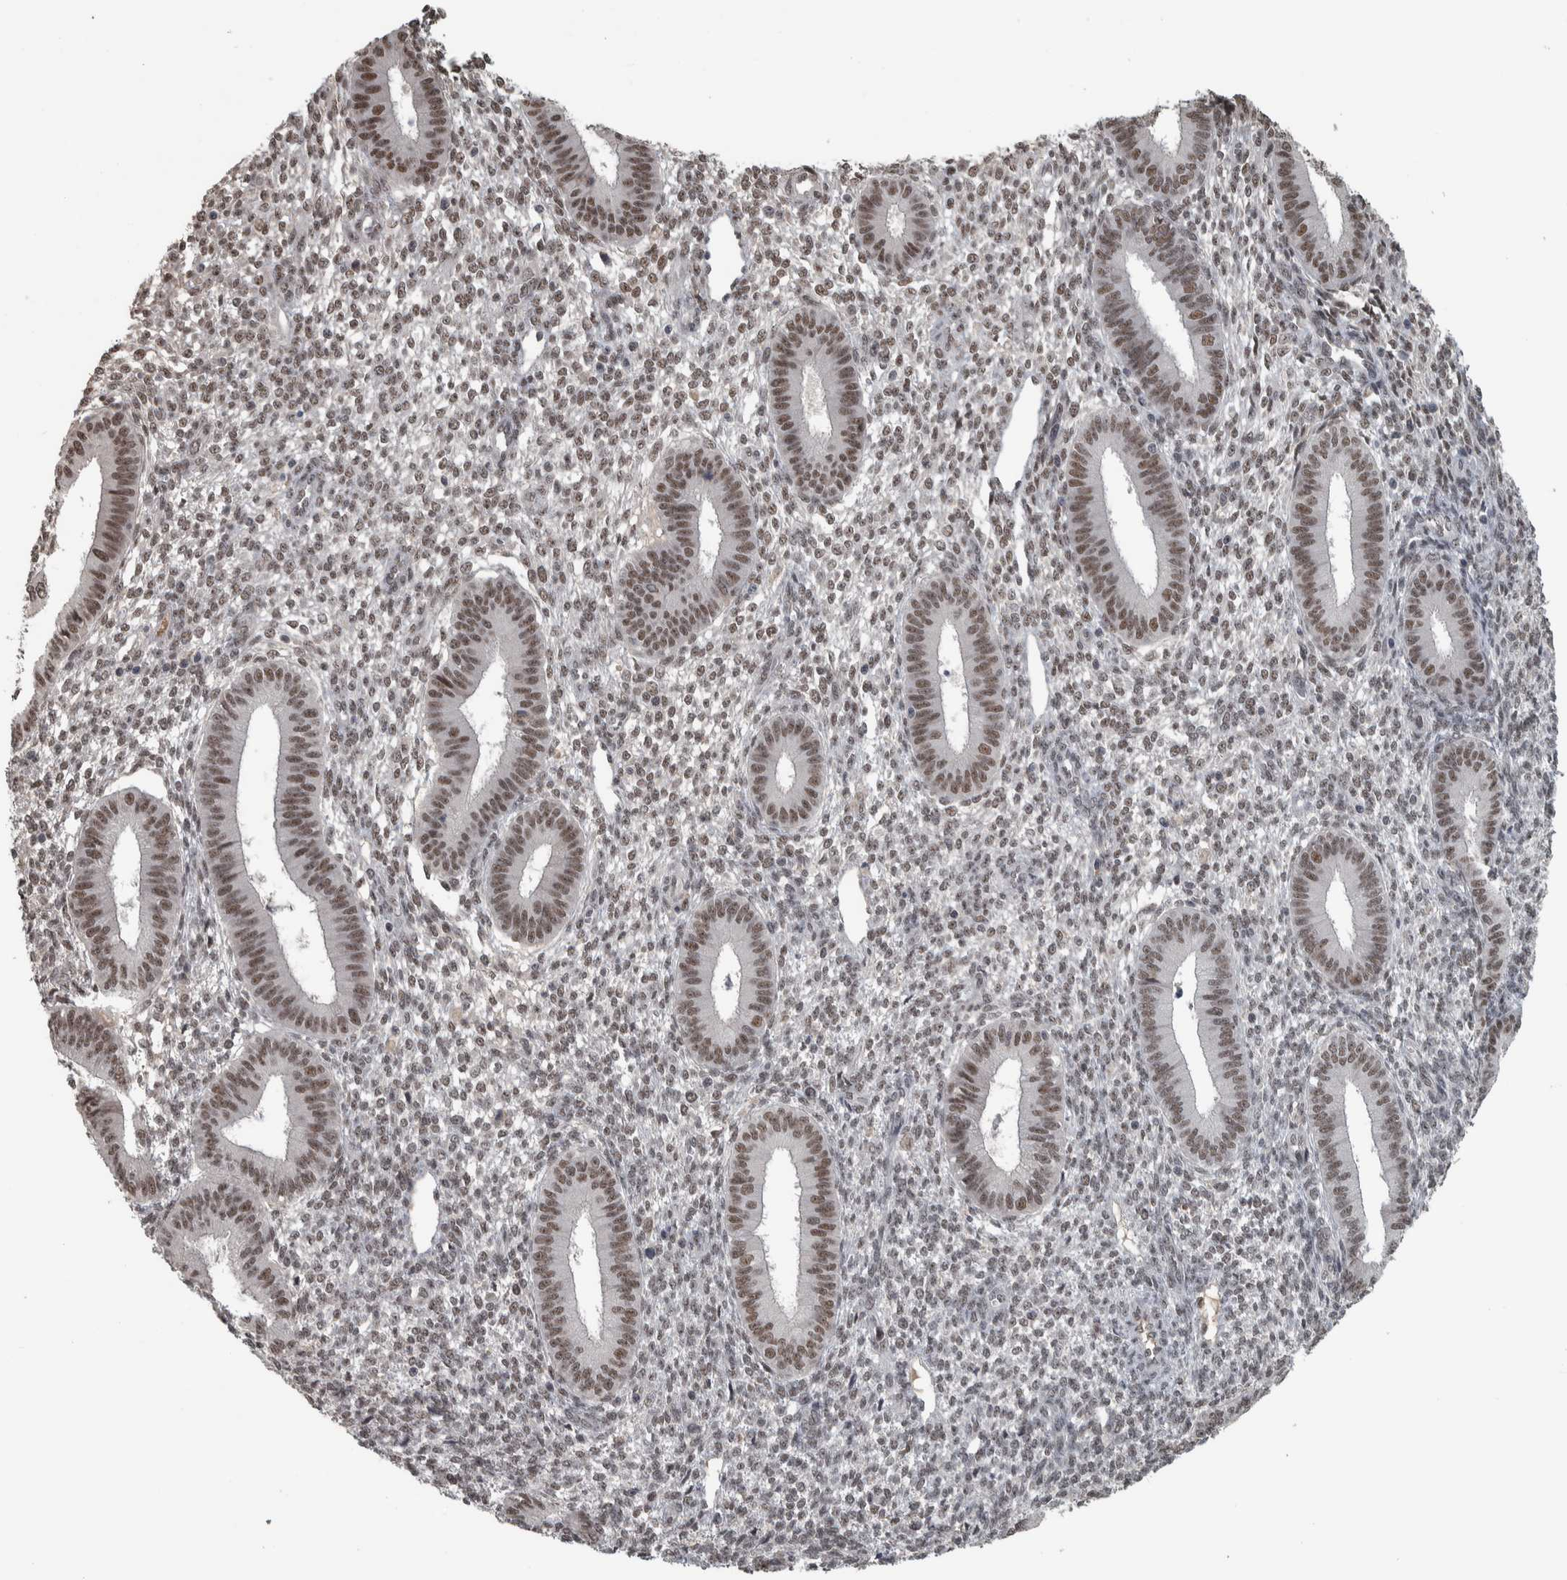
{"staining": {"intensity": "moderate", "quantity": "25%-75%", "location": "nuclear"}, "tissue": "endometrium", "cell_type": "Cells in endometrial stroma", "image_type": "normal", "snomed": [{"axis": "morphology", "description": "Normal tissue, NOS"}, {"axis": "topography", "description": "Endometrium"}], "caption": "This micrograph shows IHC staining of unremarkable human endometrium, with medium moderate nuclear positivity in about 25%-75% of cells in endometrial stroma.", "gene": "DDX42", "patient": {"sex": "female", "age": 46}}